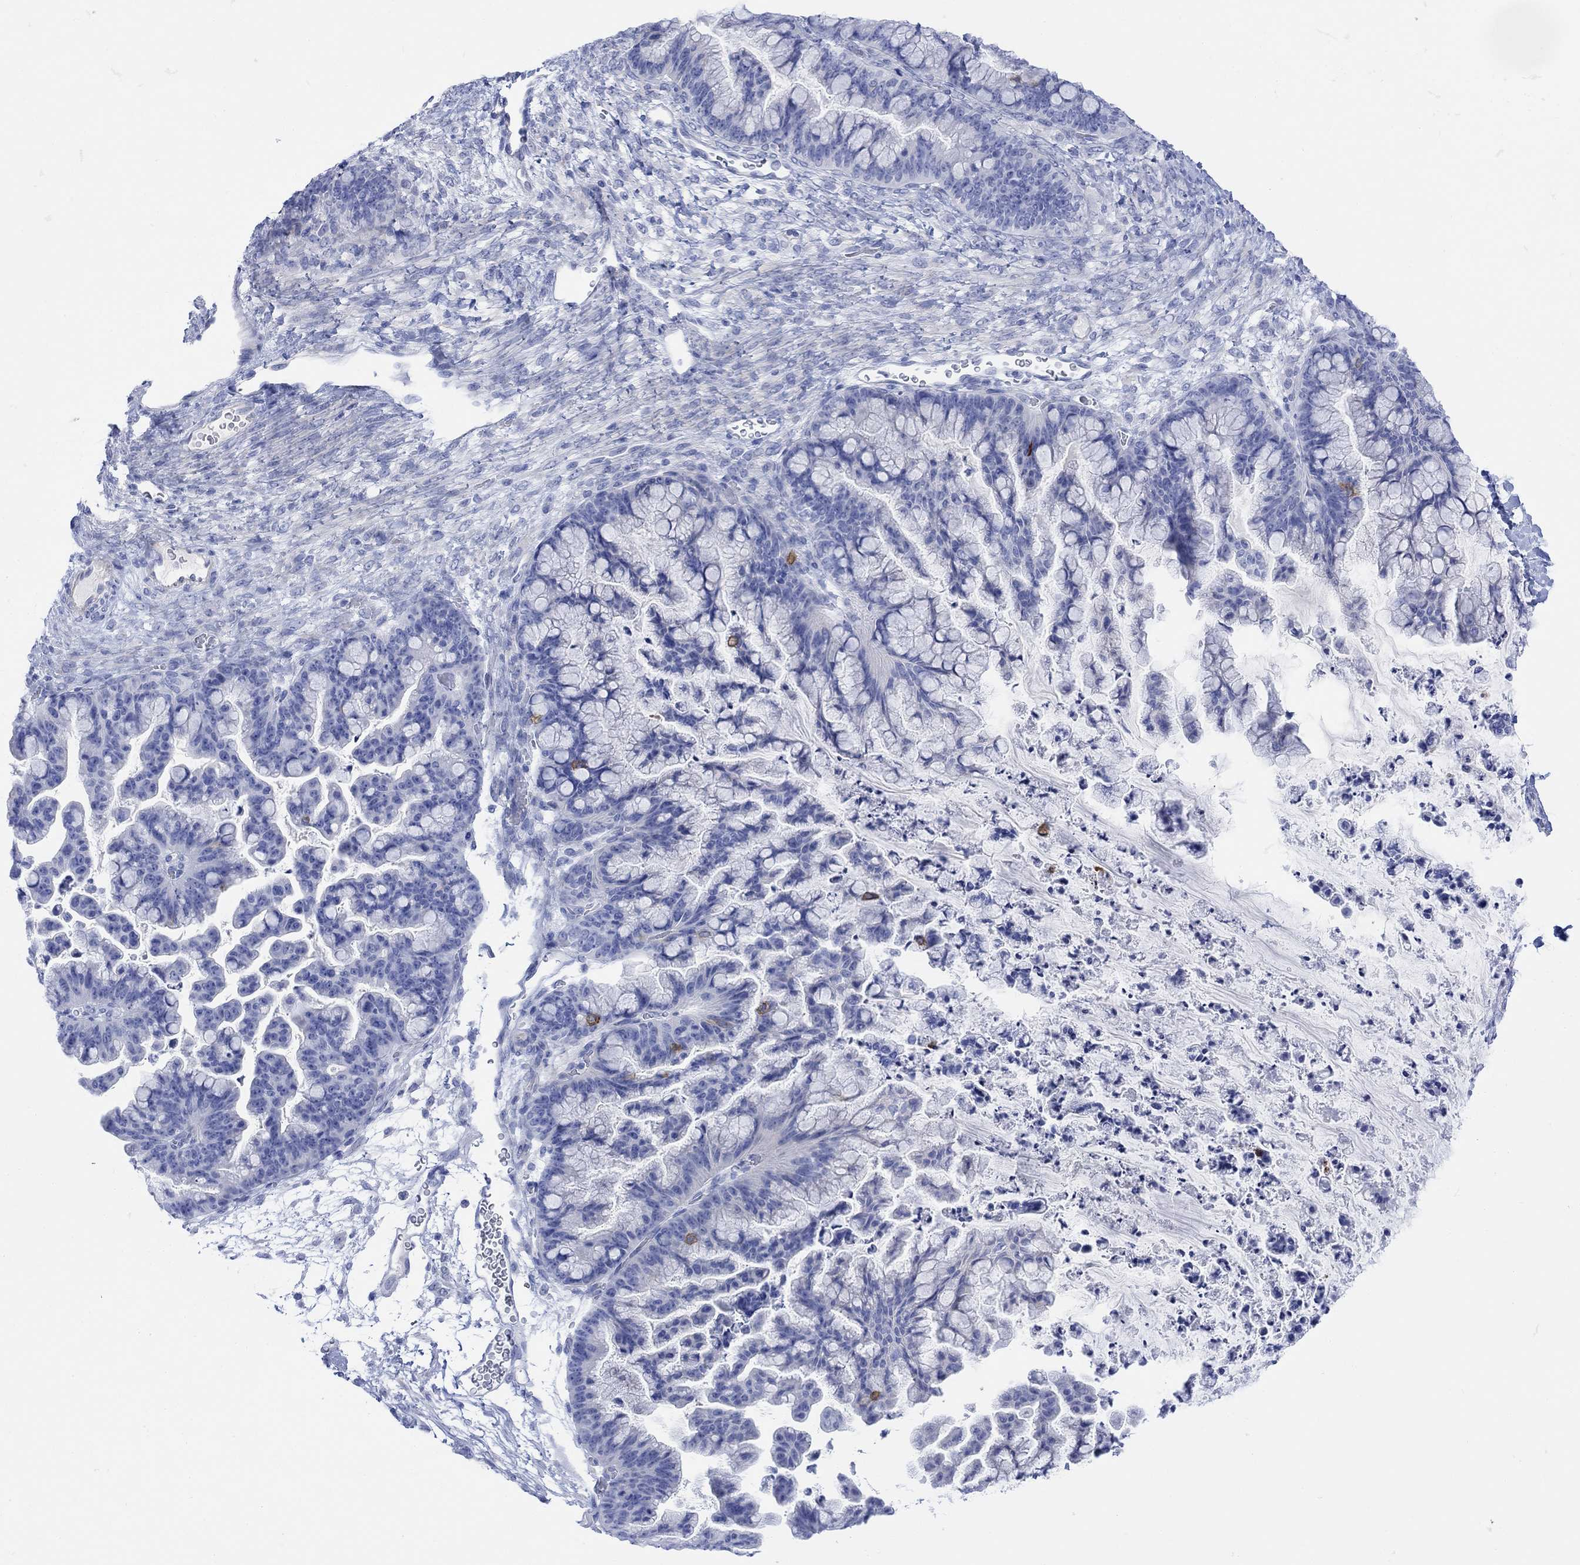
{"staining": {"intensity": "negative", "quantity": "none", "location": "none"}, "tissue": "ovarian cancer", "cell_type": "Tumor cells", "image_type": "cancer", "snomed": [{"axis": "morphology", "description": "Cystadenocarcinoma, mucinous, NOS"}, {"axis": "topography", "description": "Ovary"}], "caption": "Protein analysis of ovarian cancer reveals no significant positivity in tumor cells.", "gene": "GNG13", "patient": {"sex": "female", "age": 67}}